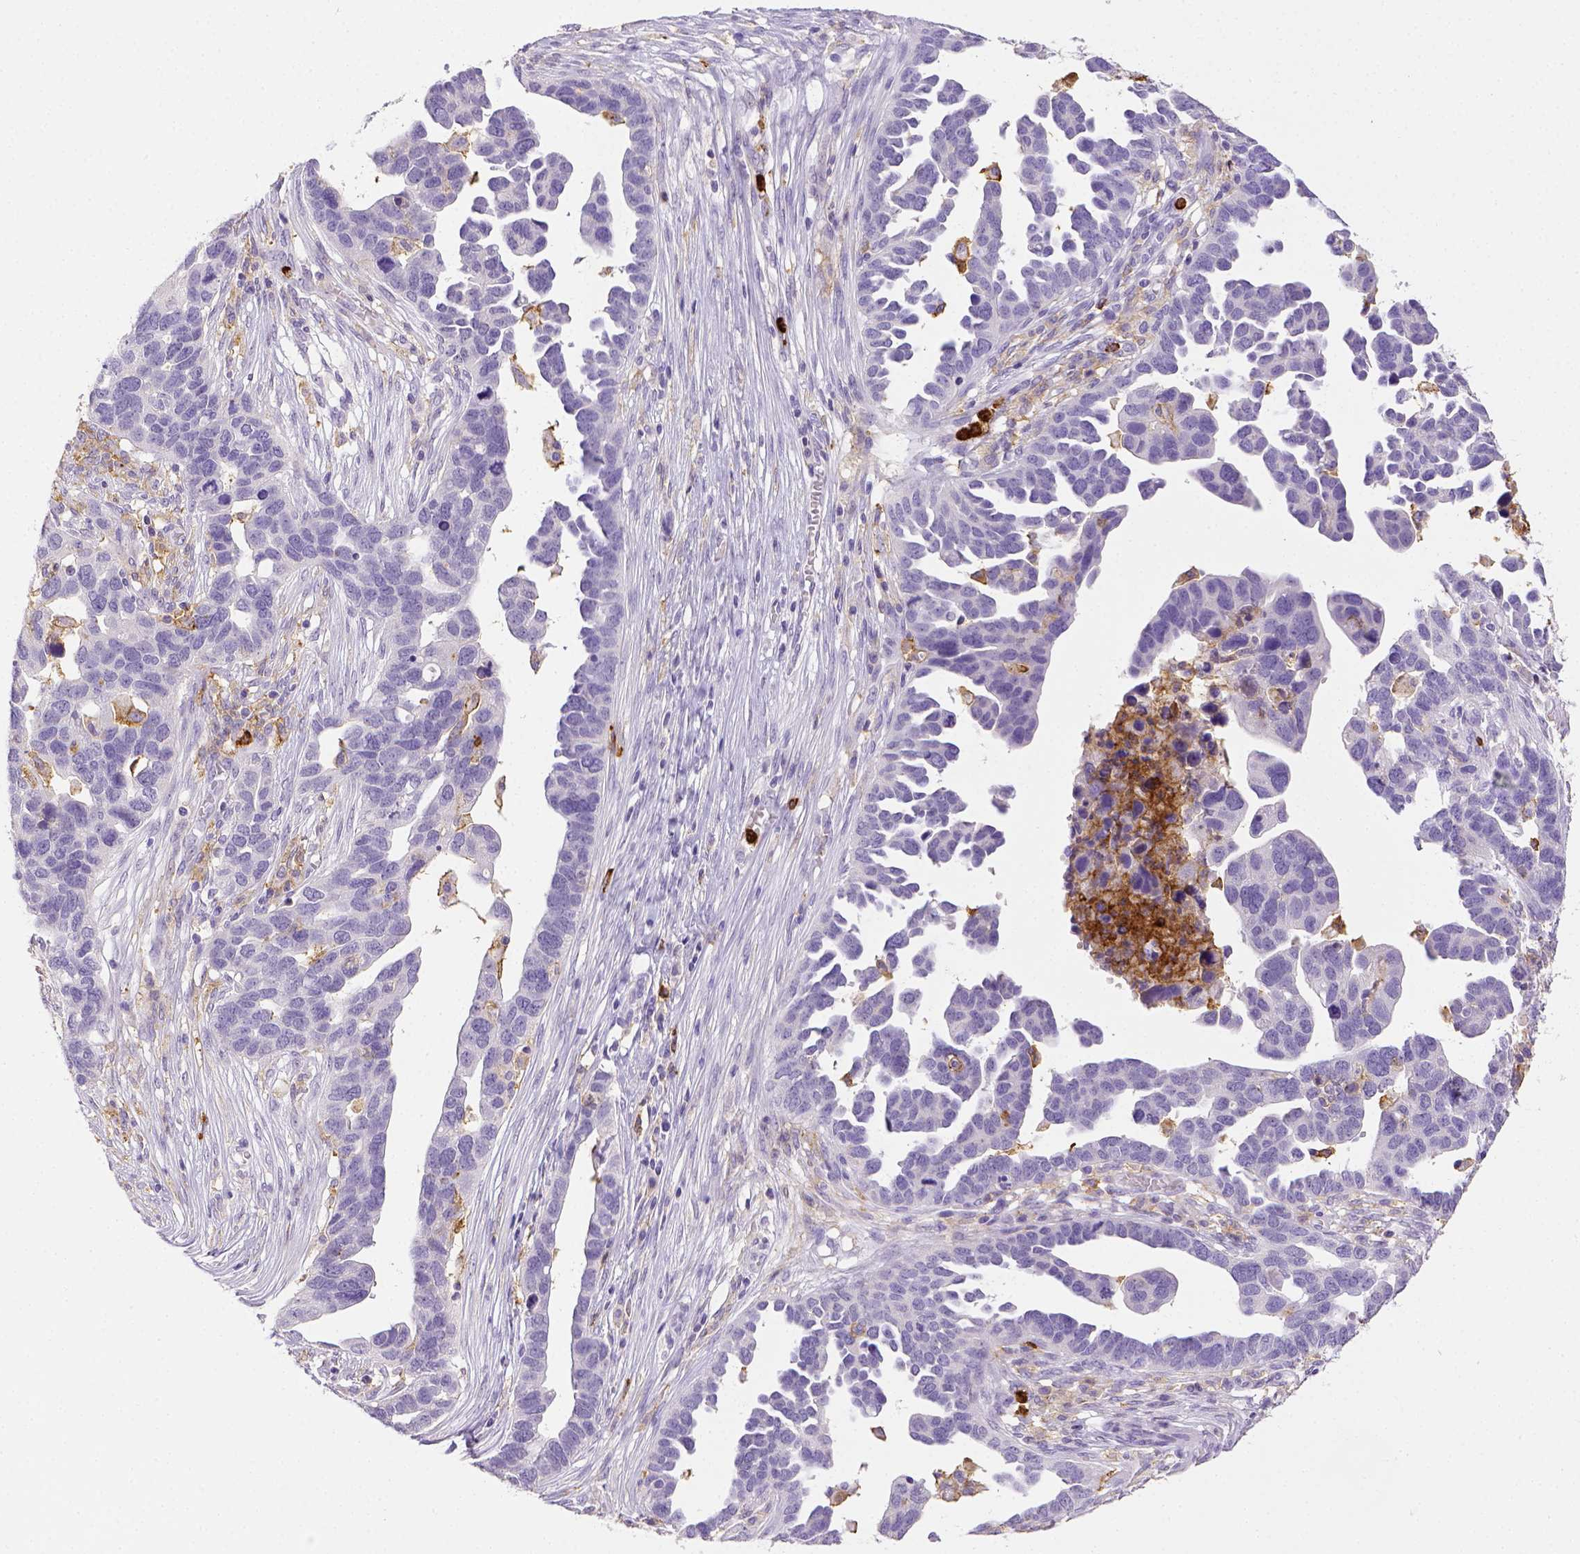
{"staining": {"intensity": "negative", "quantity": "none", "location": "none"}, "tissue": "ovarian cancer", "cell_type": "Tumor cells", "image_type": "cancer", "snomed": [{"axis": "morphology", "description": "Cystadenocarcinoma, serous, NOS"}, {"axis": "topography", "description": "Ovary"}], "caption": "This histopathology image is of ovarian serous cystadenocarcinoma stained with immunohistochemistry to label a protein in brown with the nuclei are counter-stained blue. There is no expression in tumor cells.", "gene": "ITGAM", "patient": {"sex": "female", "age": 54}}